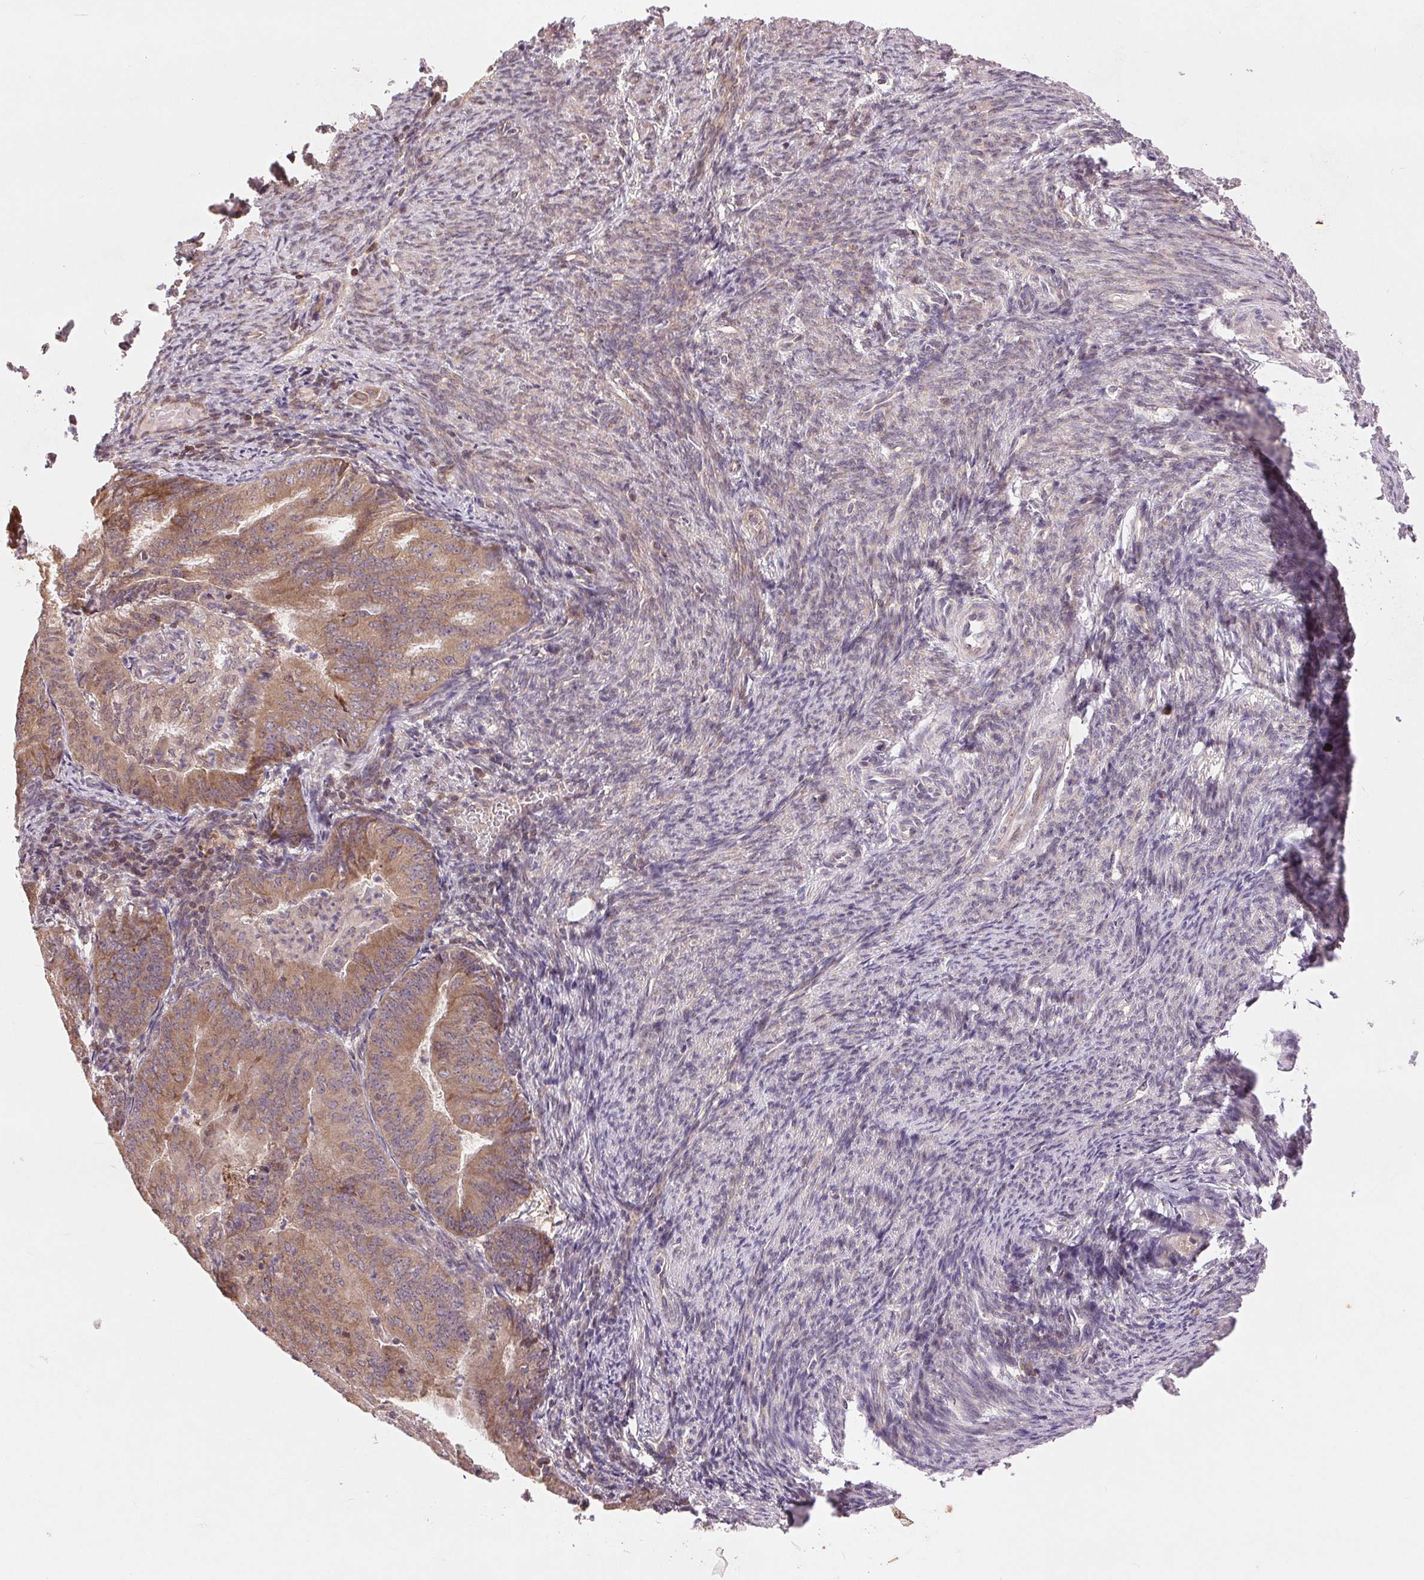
{"staining": {"intensity": "moderate", "quantity": ">75%", "location": "cytoplasmic/membranous"}, "tissue": "endometrial cancer", "cell_type": "Tumor cells", "image_type": "cancer", "snomed": [{"axis": "morphology", "description": "Adenocarcinoma, NOS"}, {"axis": "topography", "description": "Endometrium"}], "caption": "The image displays a brown stain indicating the presence of a protein in the cytoplasmic/membranous of tumor cells in endometrial cancer. (brown staining indicates protein expression, while blue staining denotes nuclei).", "gene": "BTF3L4", "patient": {"sex": "female", "age": 57}}